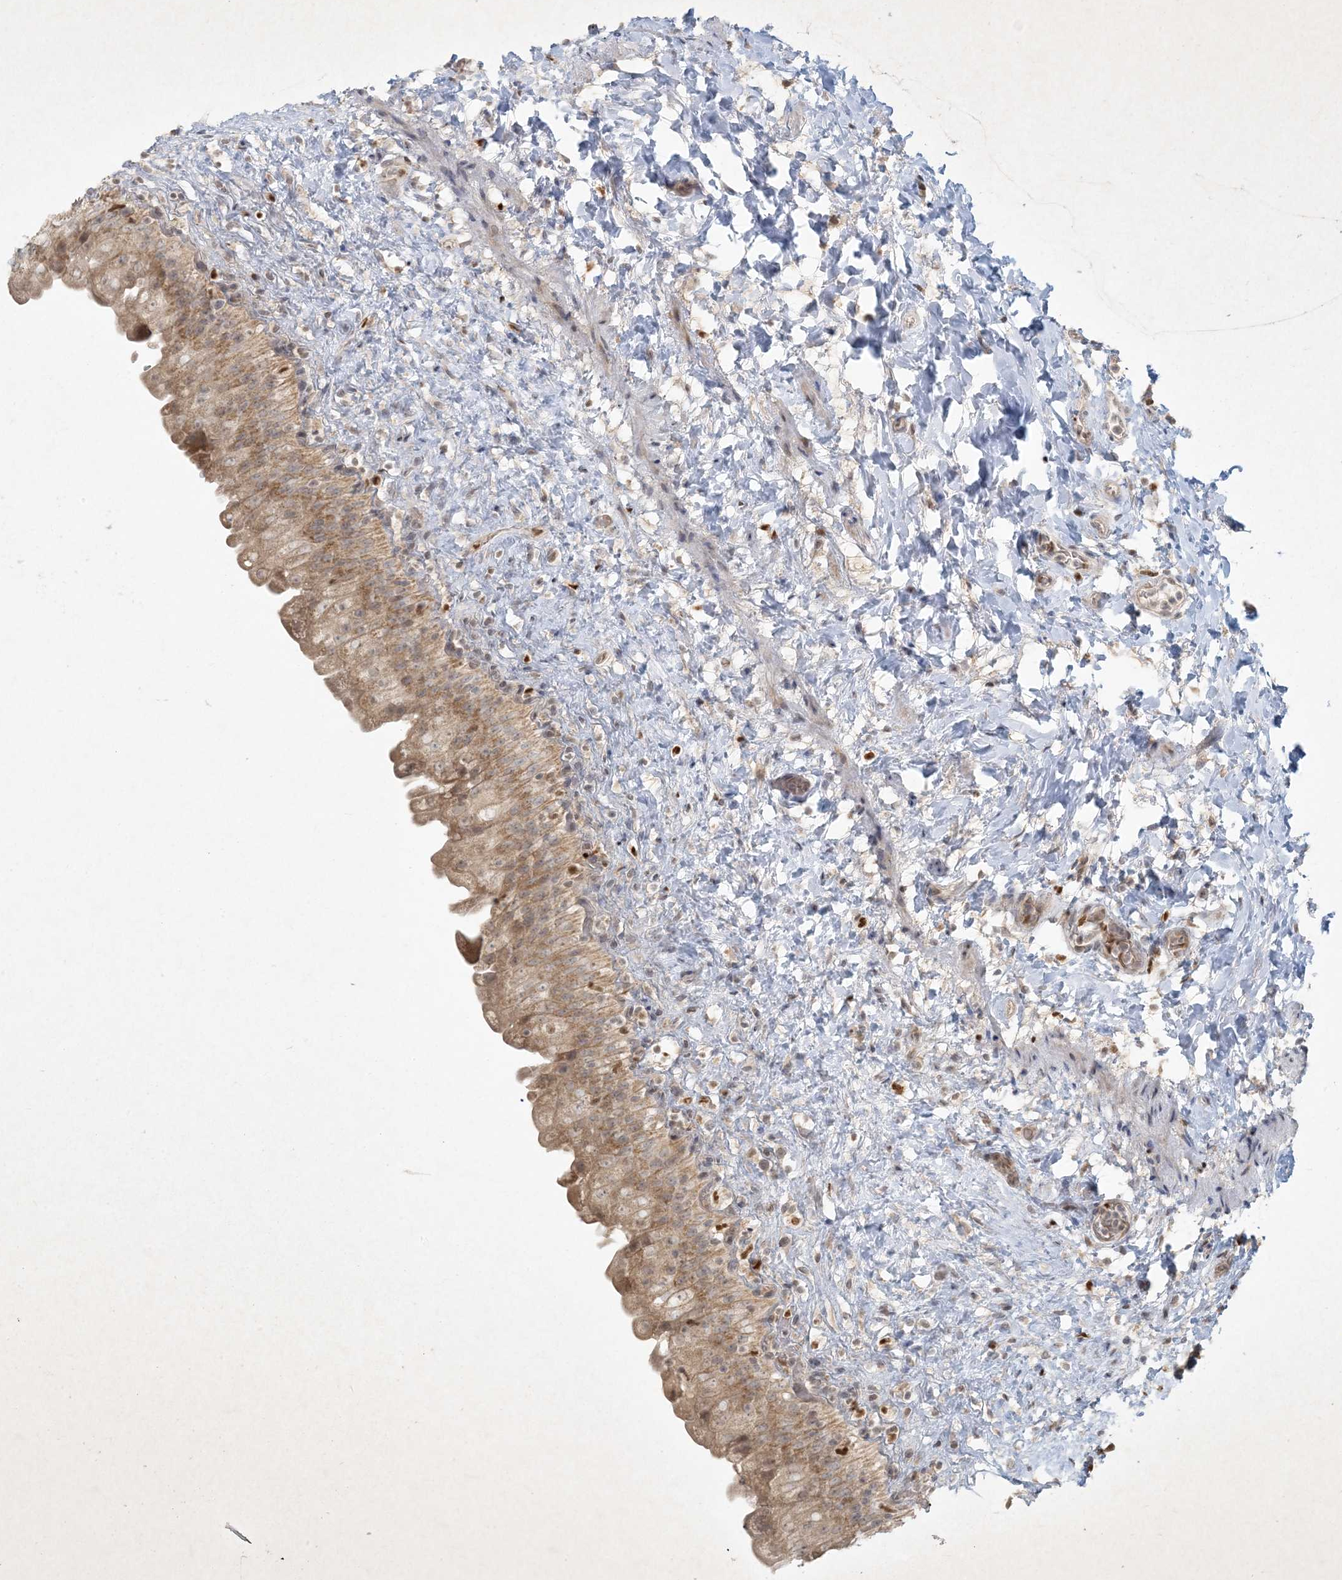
{"staining": {"intensity": "moderate", "quantity": "25%-75%", "location": "cytoplasmic/membranous"}, "tissue": "urinary bladder", "cell_type": "Urothelial cells", "image_type": "normal", "snomed": [{"axis": "morphology", "description": "Normal tissue, NOS"}, {"axis": "topography", "description": "Urinary bladder"}], "caption": "Protein expression analysis of normal human urinary bladder reveals moderate cytoplasmic/membranous staining in approximately 25%-75% of urothelial cells.", "gene": "CTDNEP1", "patient": {"sex": "female", "age": 27}}